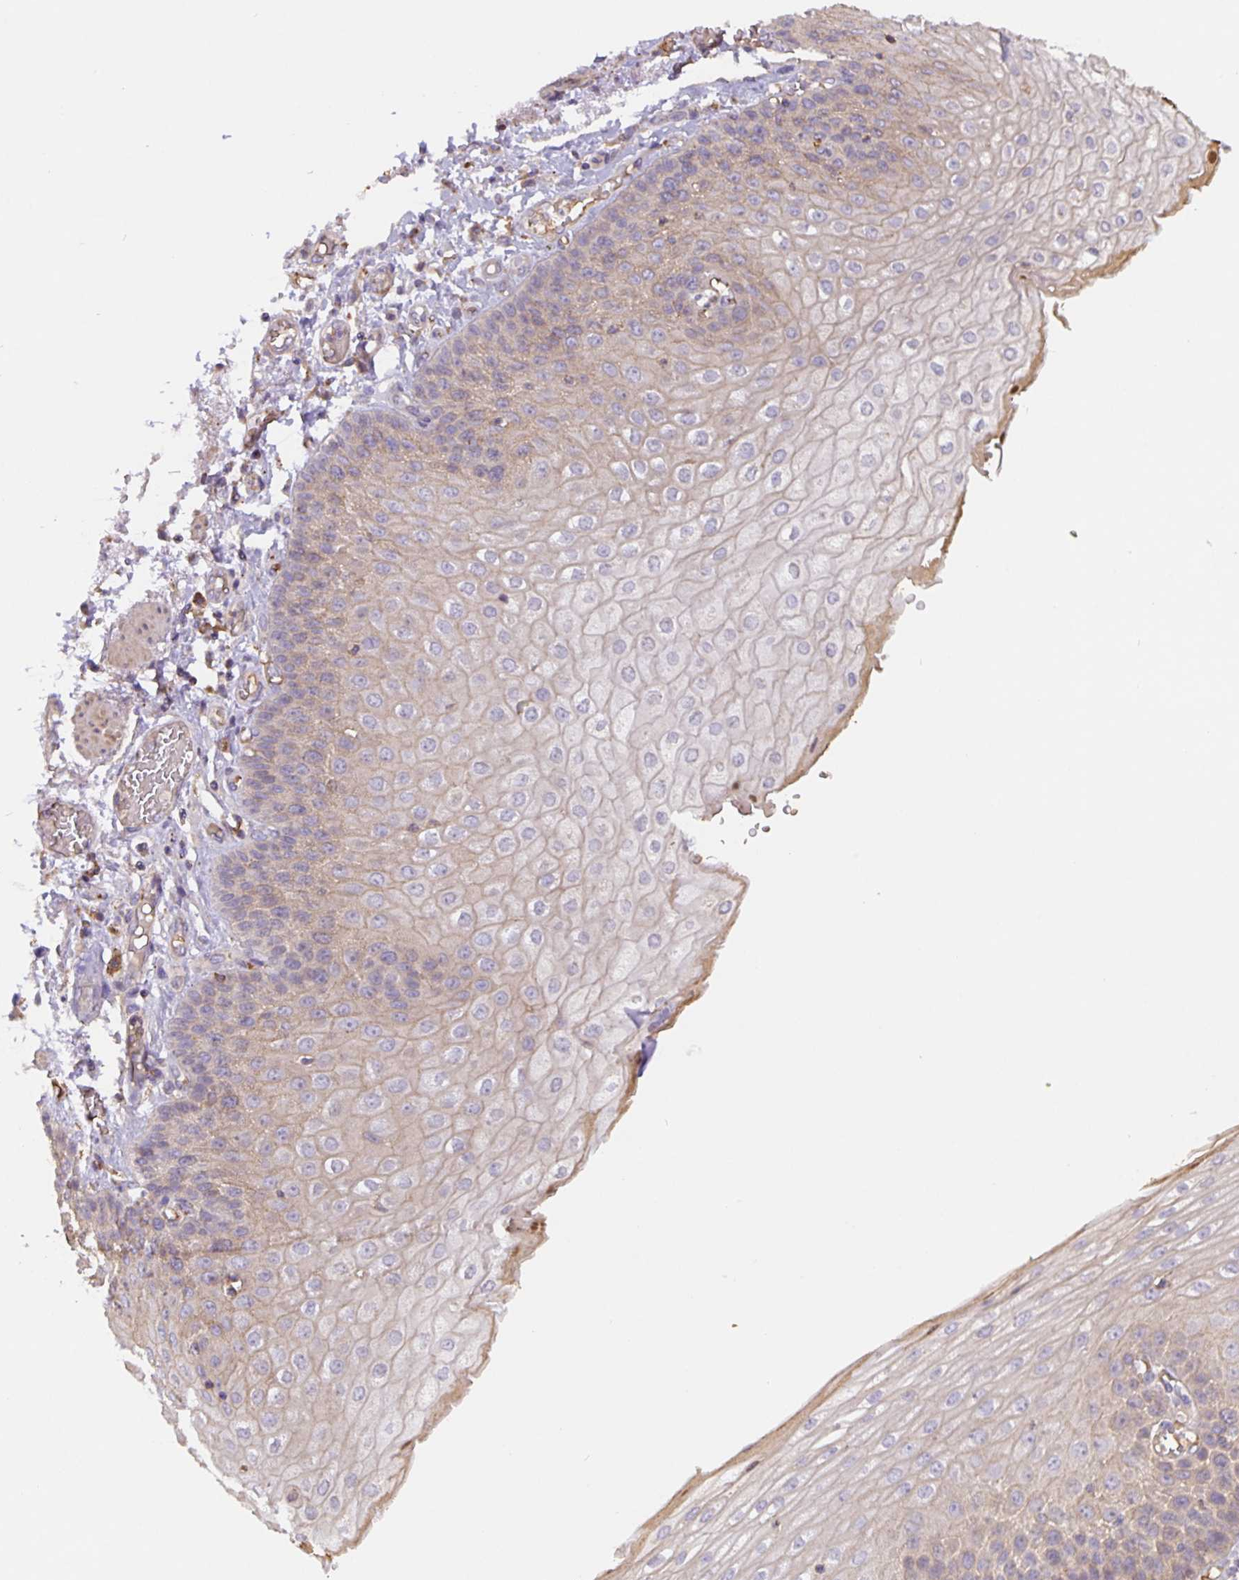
{"staining": {"intensity": "weak", "quantity": ">75%", "location": "cytoplasmic/membranous"}, "tissue": "esophagus", "cell_type": "Squamous epithelial cells", "image_type": "normal", "snomed": [{"axis": "morphology", "description": "Normal tissue, NOS"}, {"axis": "morphology", "description": "Adenocarcinoma, NOS"}, {"axis": "topography", "description": "Esophagus"}], "caption": "Esophagus stained with immunohistochemistry shows weak cytoplasmic/membranous staining in approximately >75% of squamous epithelial cells.", "gene": "TMEM71", "patient": {"sex": "male", "age": 81}}